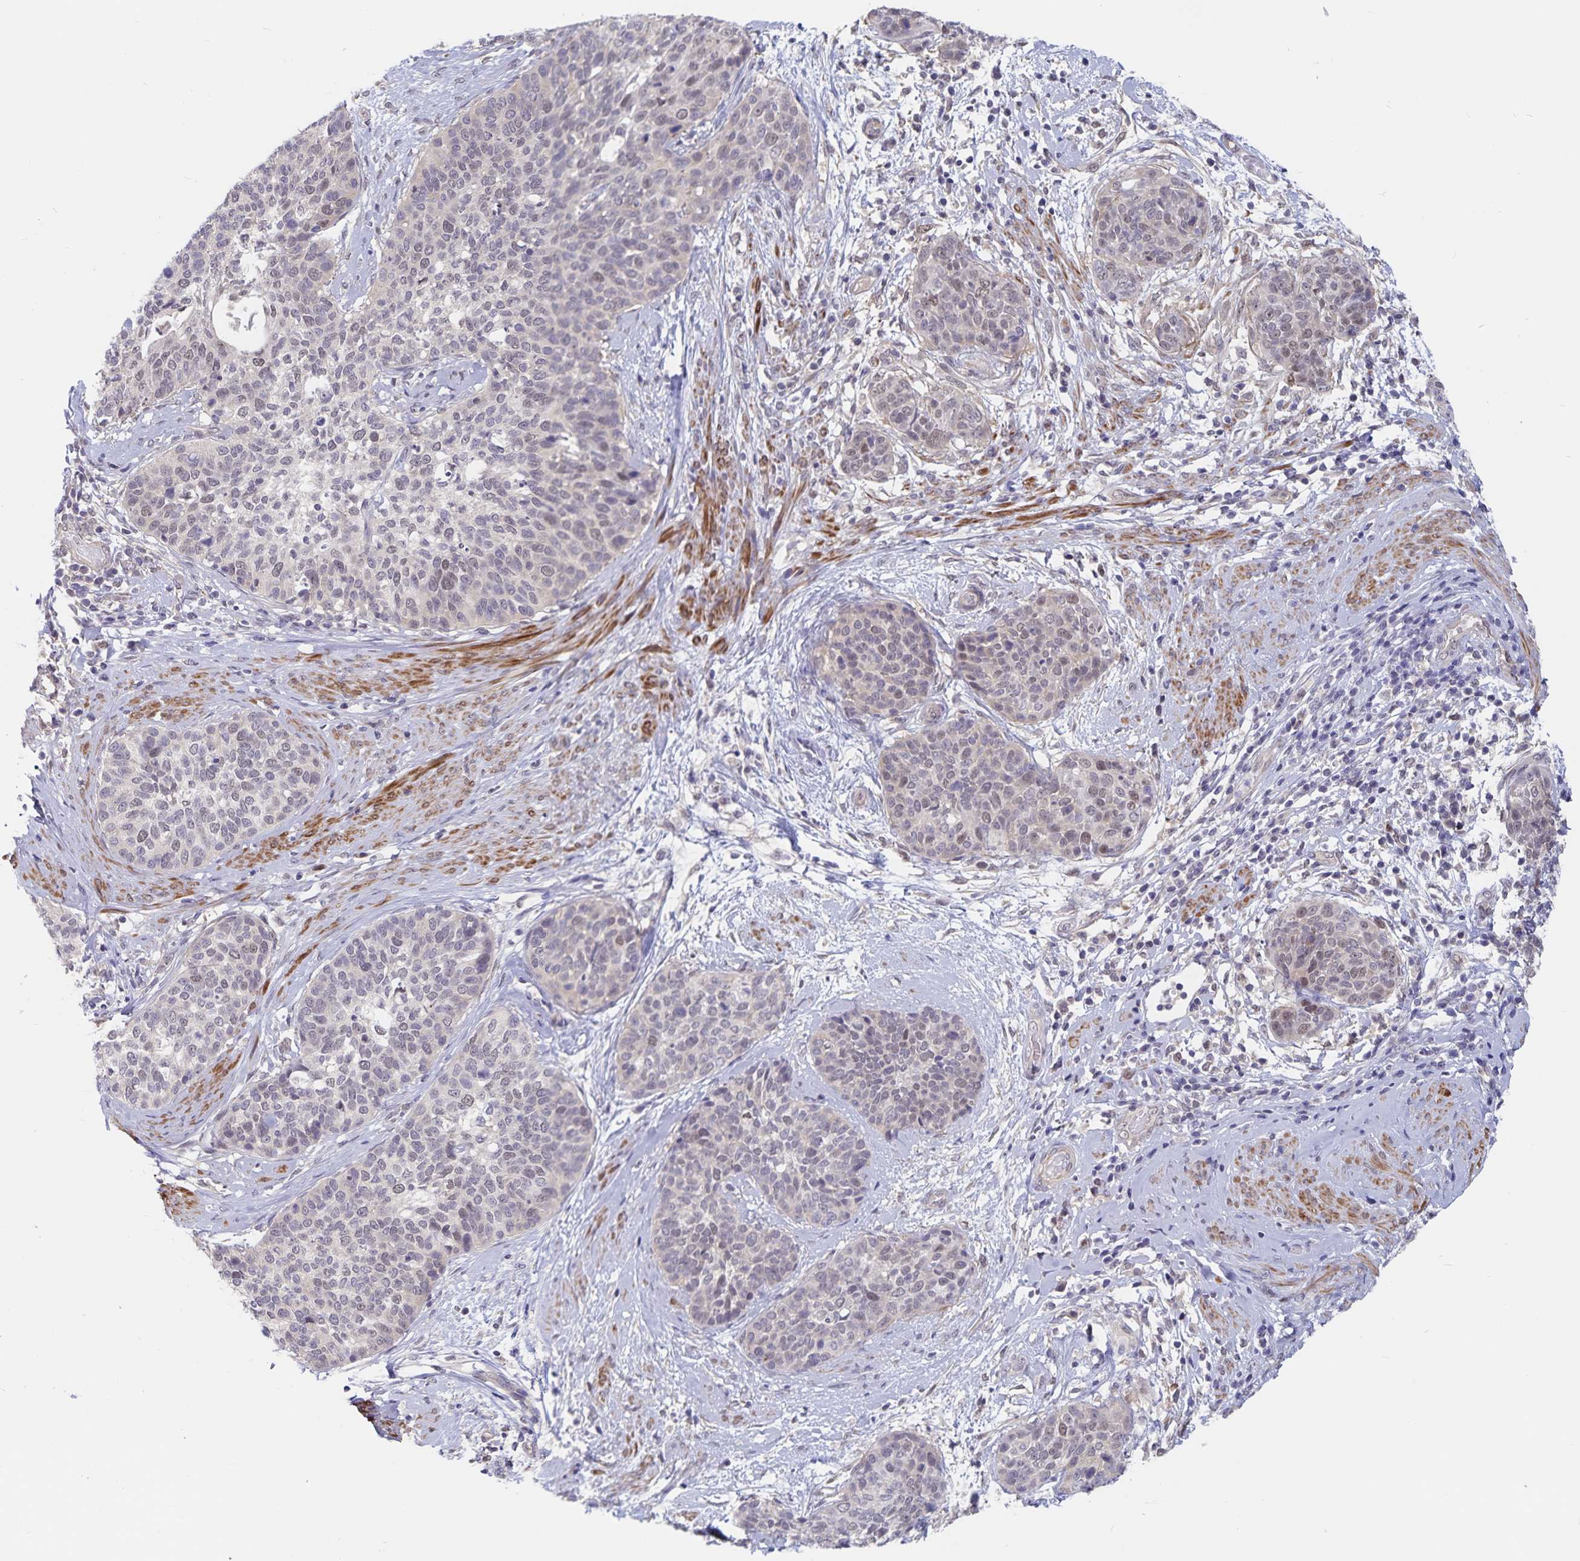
{"staining": {"intensity": "weak", "quantity": "<25%", "location": "nuclear"}, "tissue": "cervical cancer", "cell_type": "Tumor cells", "image_type": "cancer", "snomed": [{"axis": "morphology", "description": "Squamous cell carcinoma, NOS"}, {"axis": "topography", "description": "Cervix"}], "caption": "Immunohistochemical staining of human cervical cancer displays no significant positivity in tumor cells. (Brightfield microscopy of DAB immunohistochemistry (IHC) at high magnification).", "gene": "BAG6", "patient": {"sex": "female", "age": 69}}